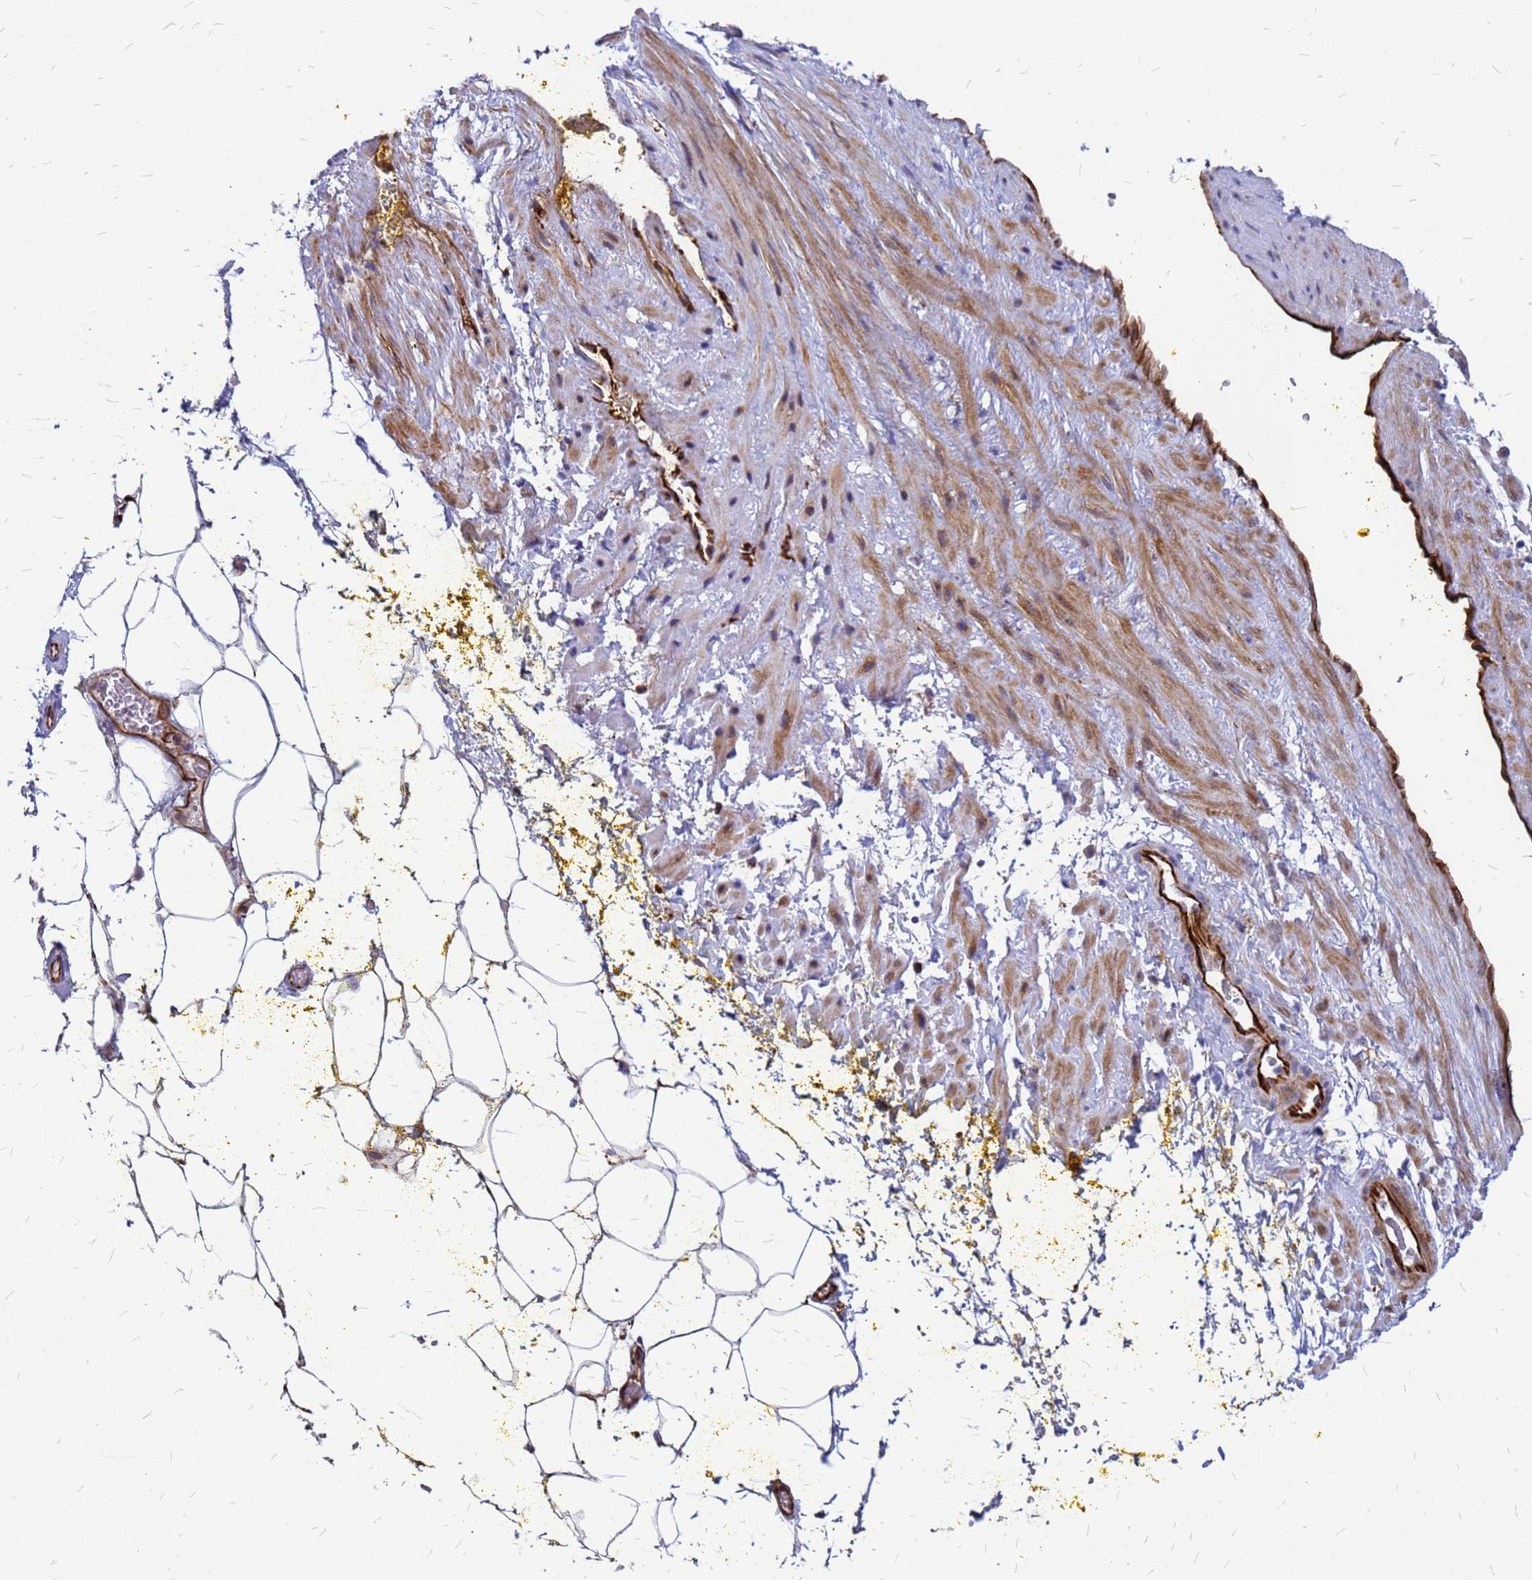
{"staining": {"intensity": "moderate", "quantity": ">75%", "location": "cytoplasmic/membranous,nuclear"}, "tissue": "adipose tissue", "cell_type": "Adipocytes", "image_type": "normal", "snomed": [{"axis": "morphology", "description": "Normal tissue, NOS"}, {"axis": "morphology", "description": "Adenocarcinoma, Low grade"}, {"axis": "topography", "description": "Prostate"}, {"axis": "topography", "description": "Peripheral nerve tissue"}], "caption": "About >75% of adipocytes in benign adipose tissue reveal moderate cytoplasmic/membranous,nuclear protein positivity as visualized by brown immunohistochemical staining.", "gene": "NOSTRIN", "patient": {"sex": "male", "age": 63}}